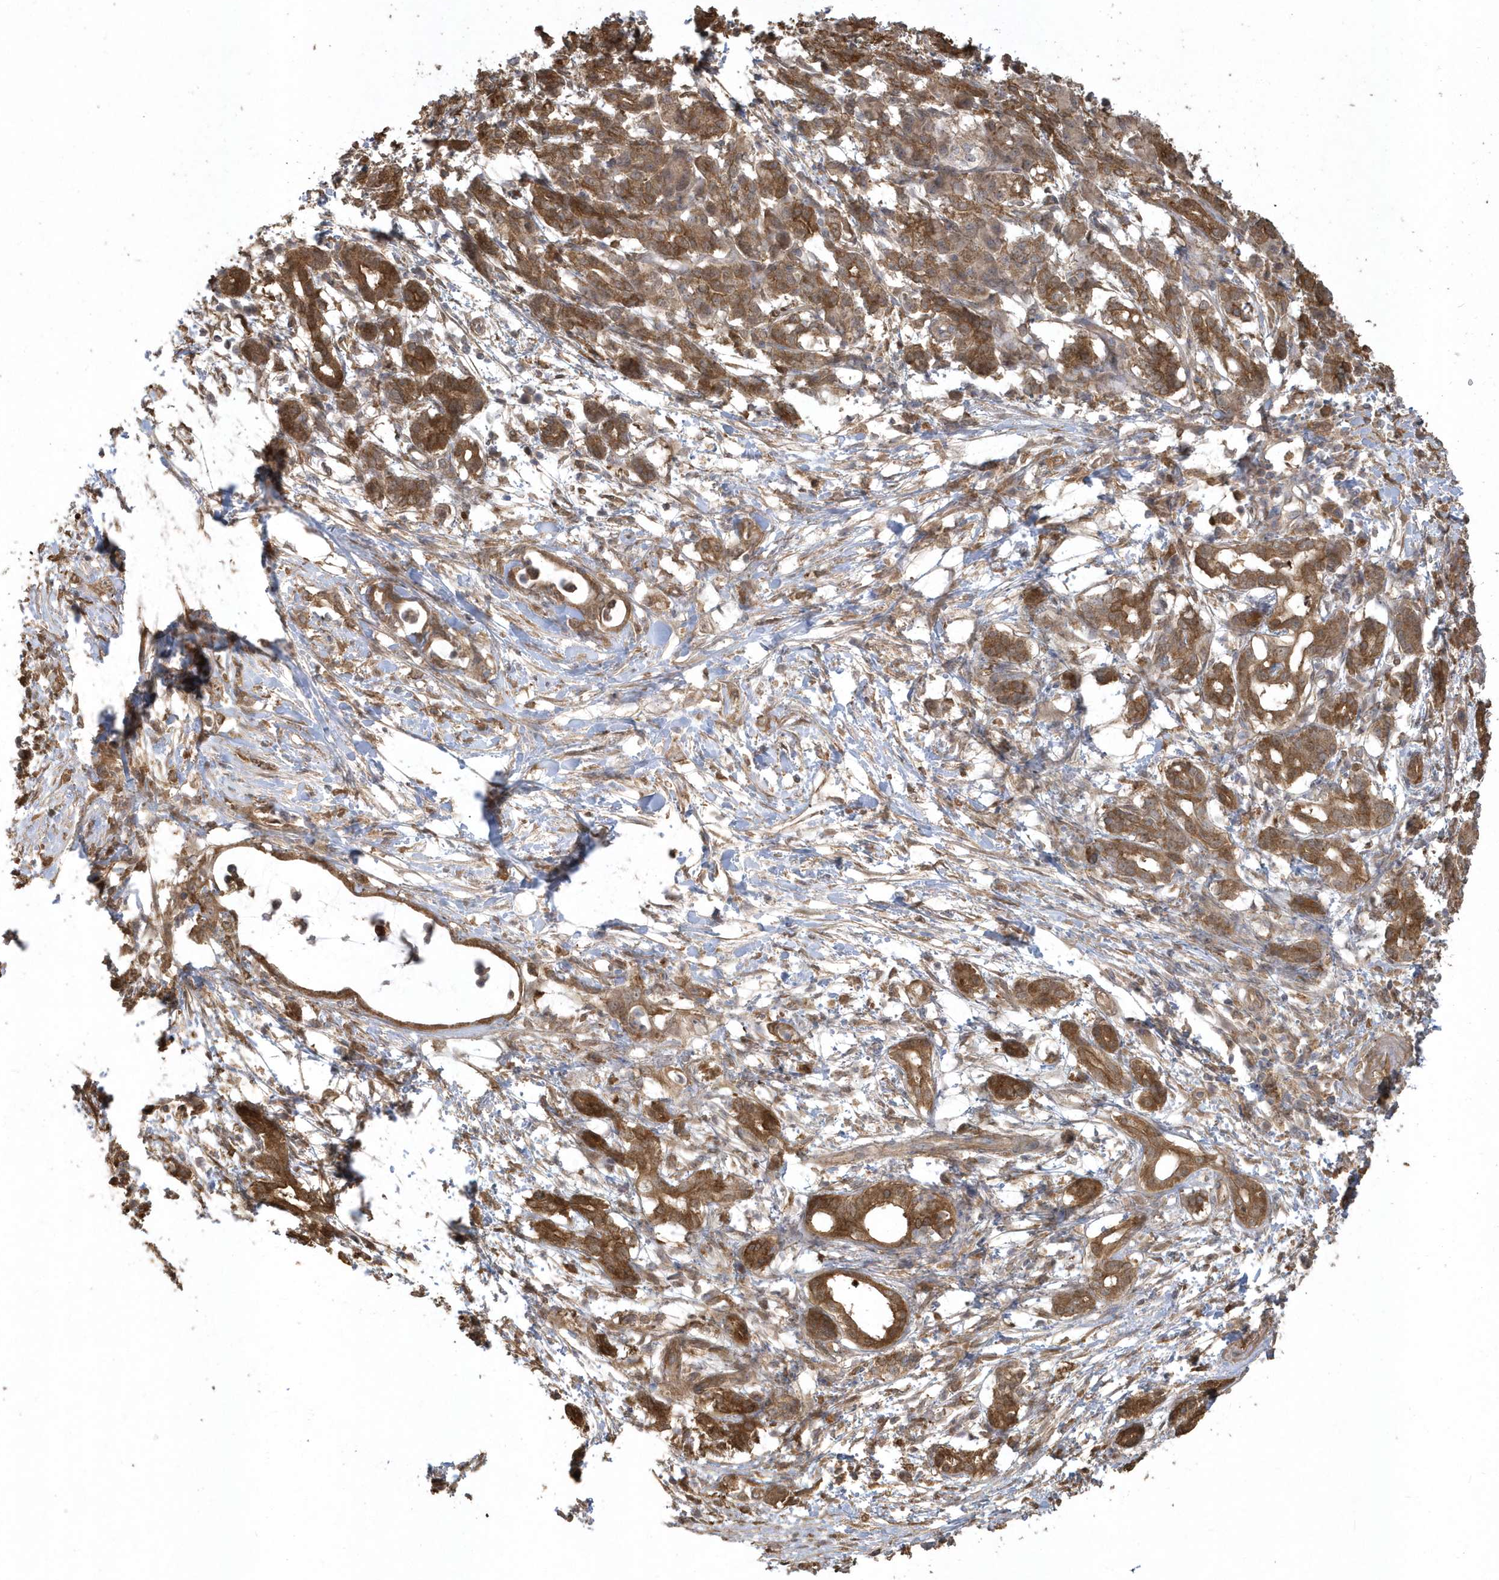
{"staining": {"intensity": "strong", "quantity": ">75%", "location": "cytoplasmic/membranous"}, "tissue": "pancreatic cancer", "cell_type": "Tumor cells", "image_type": "cancer", "snomed": [{"axis": "morphology", "description": "Adenocarcinoma, NOS"}, {"axis": "topography", "description": "Pancreas"}], "caption": "This histopathology image exhibits immunohistochemistry (IHC) staining of human pancreatic adenocarcinoma, with high strong cytoplasmic/membranous positivity in about >75% of tumor cells.", "gene": "HNMT", "patient": {"sex": "female", "age": 55}}